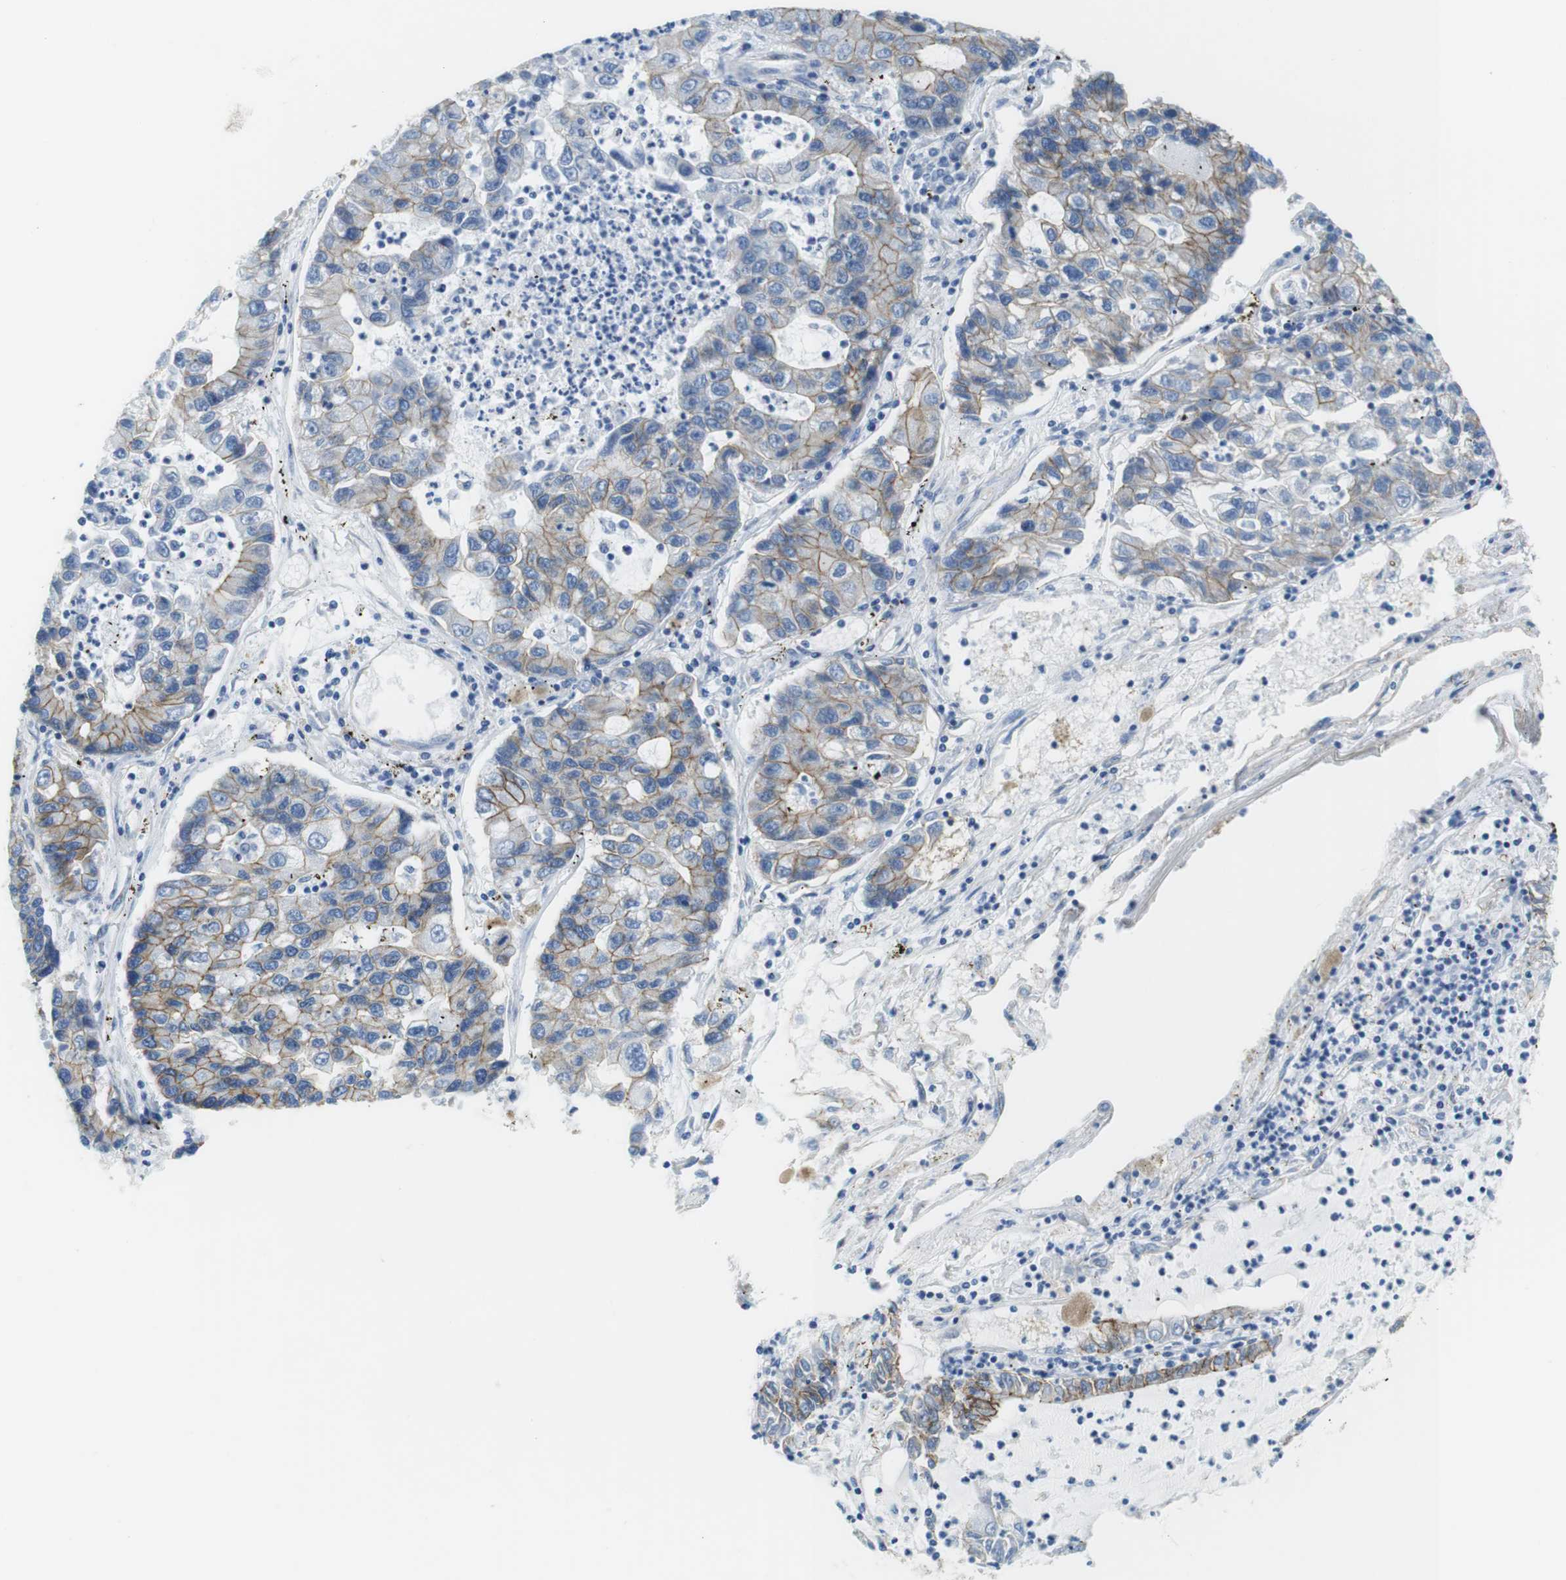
{"staining": {"intensity": "moderate", "quantity": ">75%", "location": "cytoplasmic/membranous"}, "tissue": "lung cancer", "cell_type": "Tumor cells", "image_type": "cancer", "snomed": [{"axis": "morphology", "description": "Adenocarcinoma, NOS"}, {"axis": "topography", "description": "Lung"}], "caption": "Moderate cytoplasmic/membranous positivity for a protein is identified in approximately >75% of tumor cells of lung adenocarcinoma using immunohistochemistry.", "gene": "SLC6A6", "patient": {"sex": "female", "age": 51}}